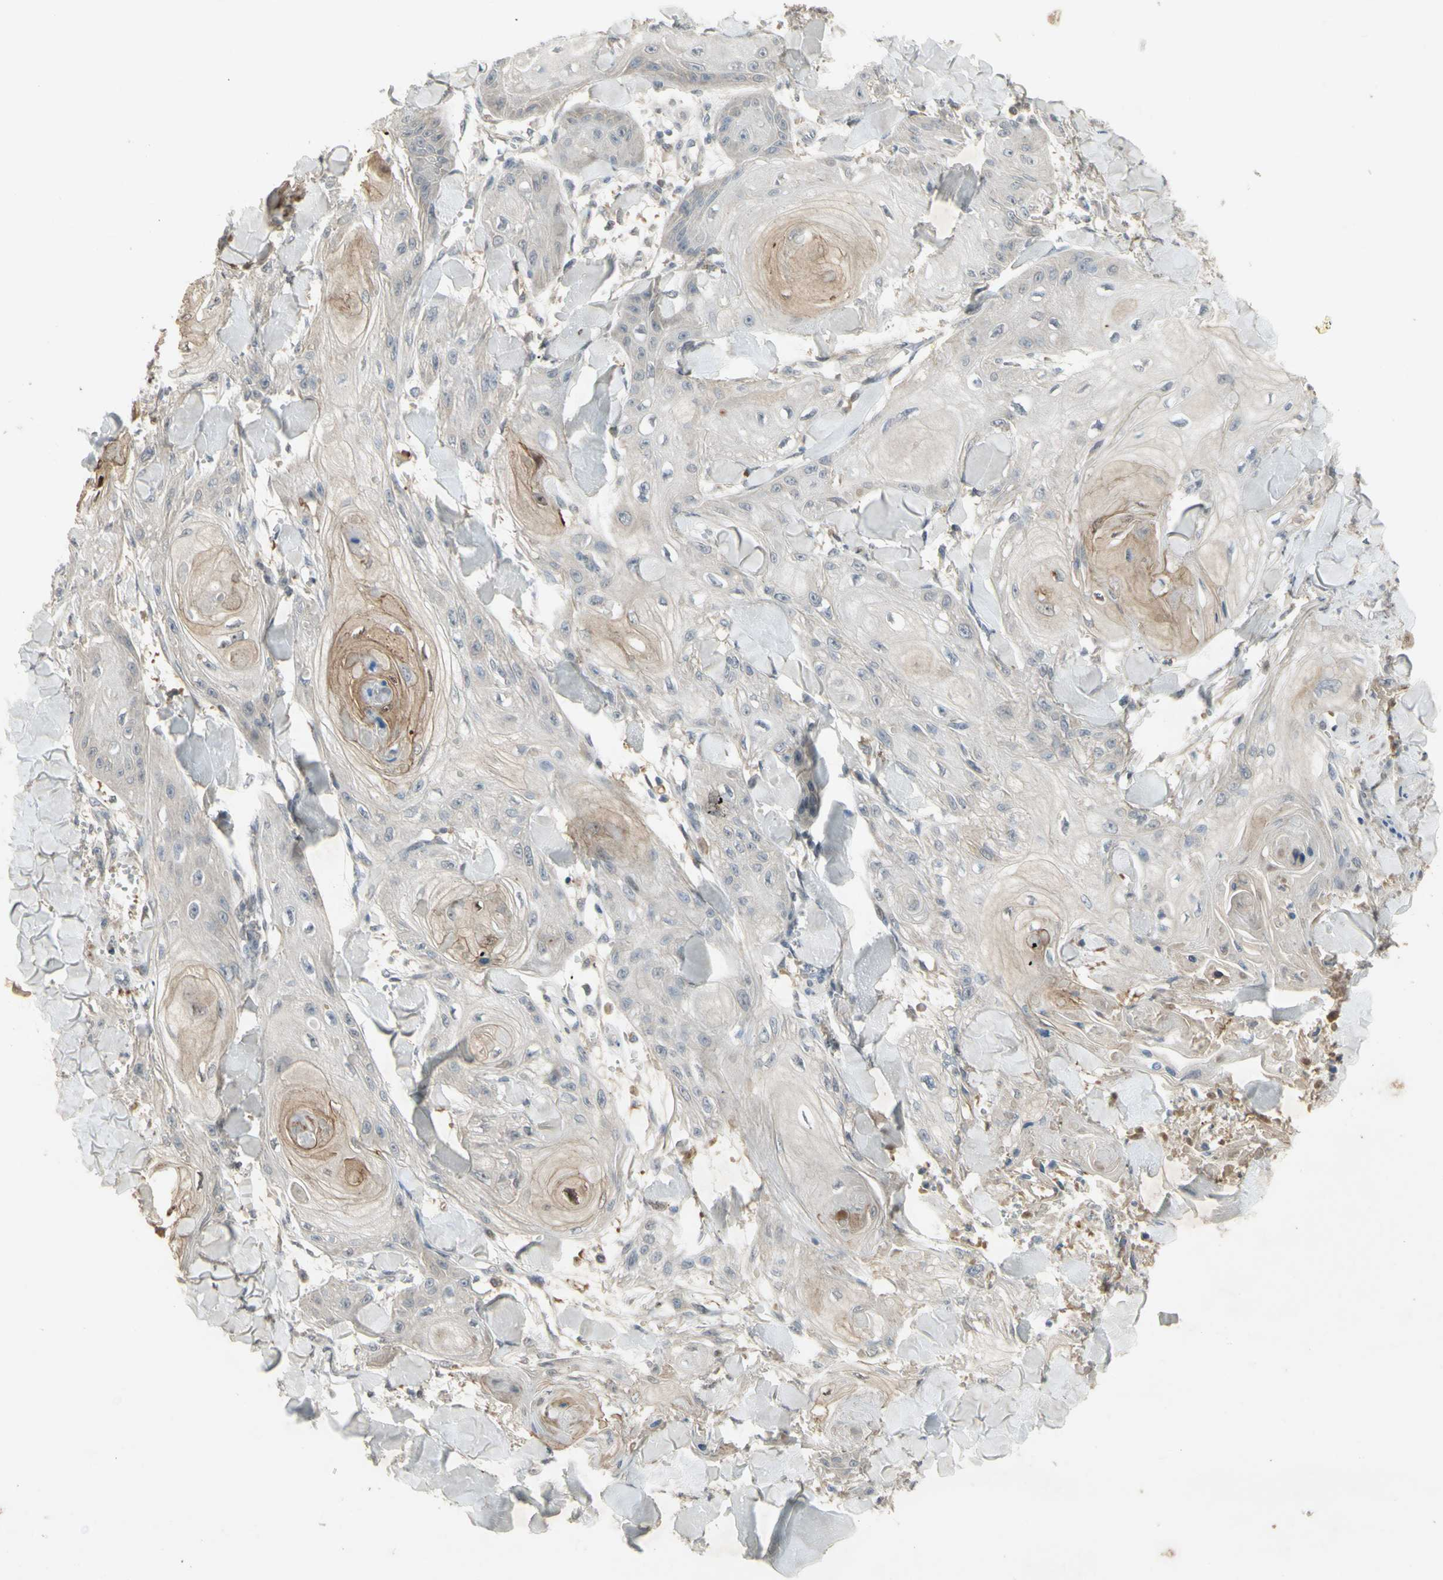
{"staining": {"intensity": "weak", "quantity": "<25%", "location": "cytoplasmic/membranous"}, "tissue": "skin cancer", "cell_type": "Tumor cells", "image_type": "cancer", "snomed": [{"axis": "morphology", "description": "Squamous cell carcinoma, NOS"}, {"axis": "topography", "description": "Skin"}], "caption": "DAB immunohistochemical staining of squamous cell carcinoma (skin) reveals no significant positivity in tumor cells. The staining is performed using DAB brown chromogen with nuclei counter-stained in using hematoxylin.", "gene": "NRG4", "patient": {"sex": "male", "age": 74}}